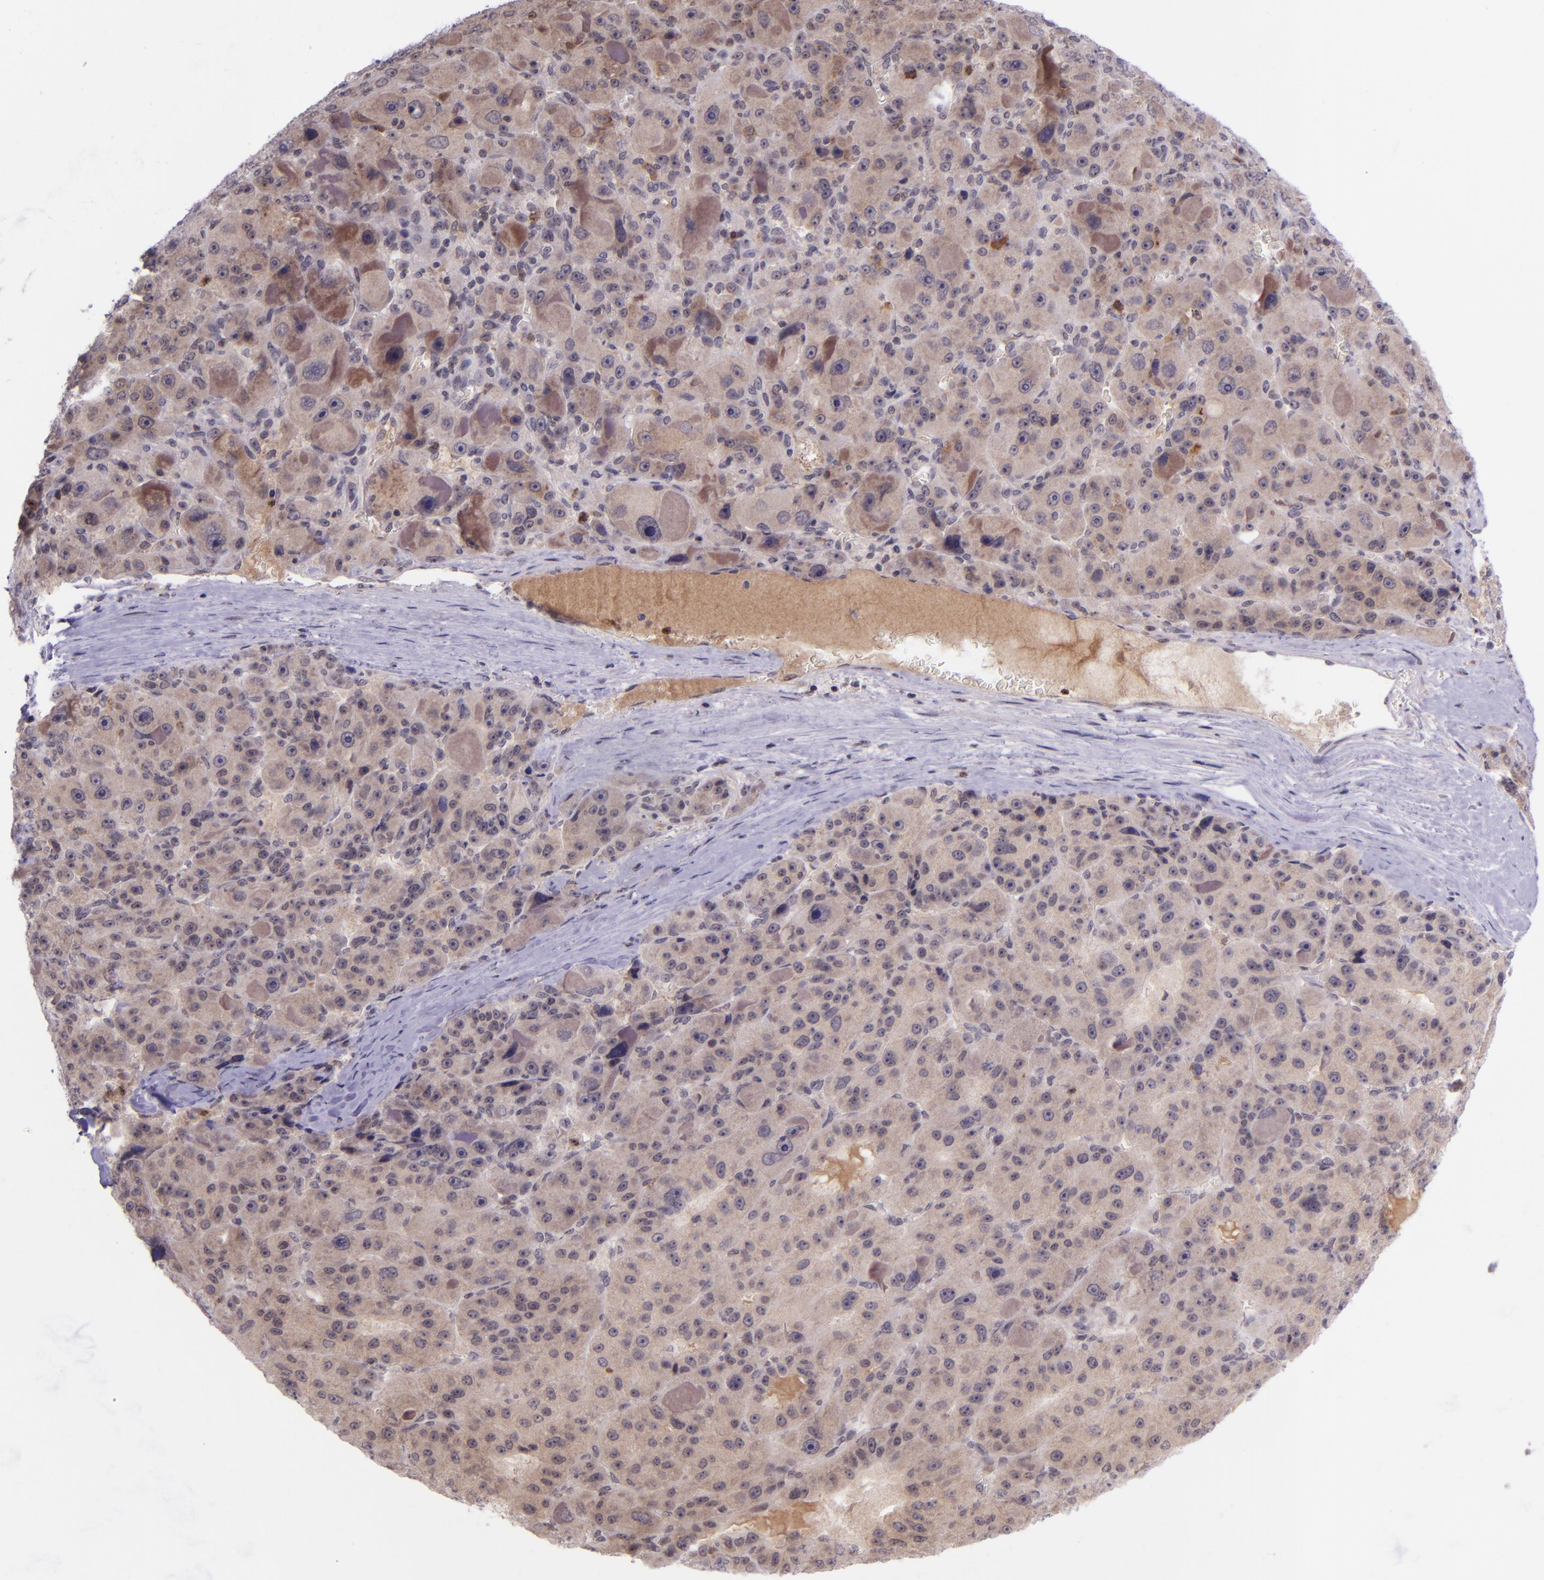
{"staining": {"intensity": "weak", "quantity": ">75%", "location": "cytoplasmic/membranous"}, "tissue": "liver cancer", "cell_type": "Tumor cells", "image_type": "cancer", "snomed": [{"axis": "morphology", "description": "Carcinoma, Hepatocellular, NOS"}, {"axis": "topography", "description": "Liver"}], "caption": "Hepatocellular carcinoma (liver) stained with a brown dye shows weak cytoplasmic/membranous positive staining in about >75% of tumor cells.", "gene": "SELL", "patient": {"sex": "male", "age": 76}}